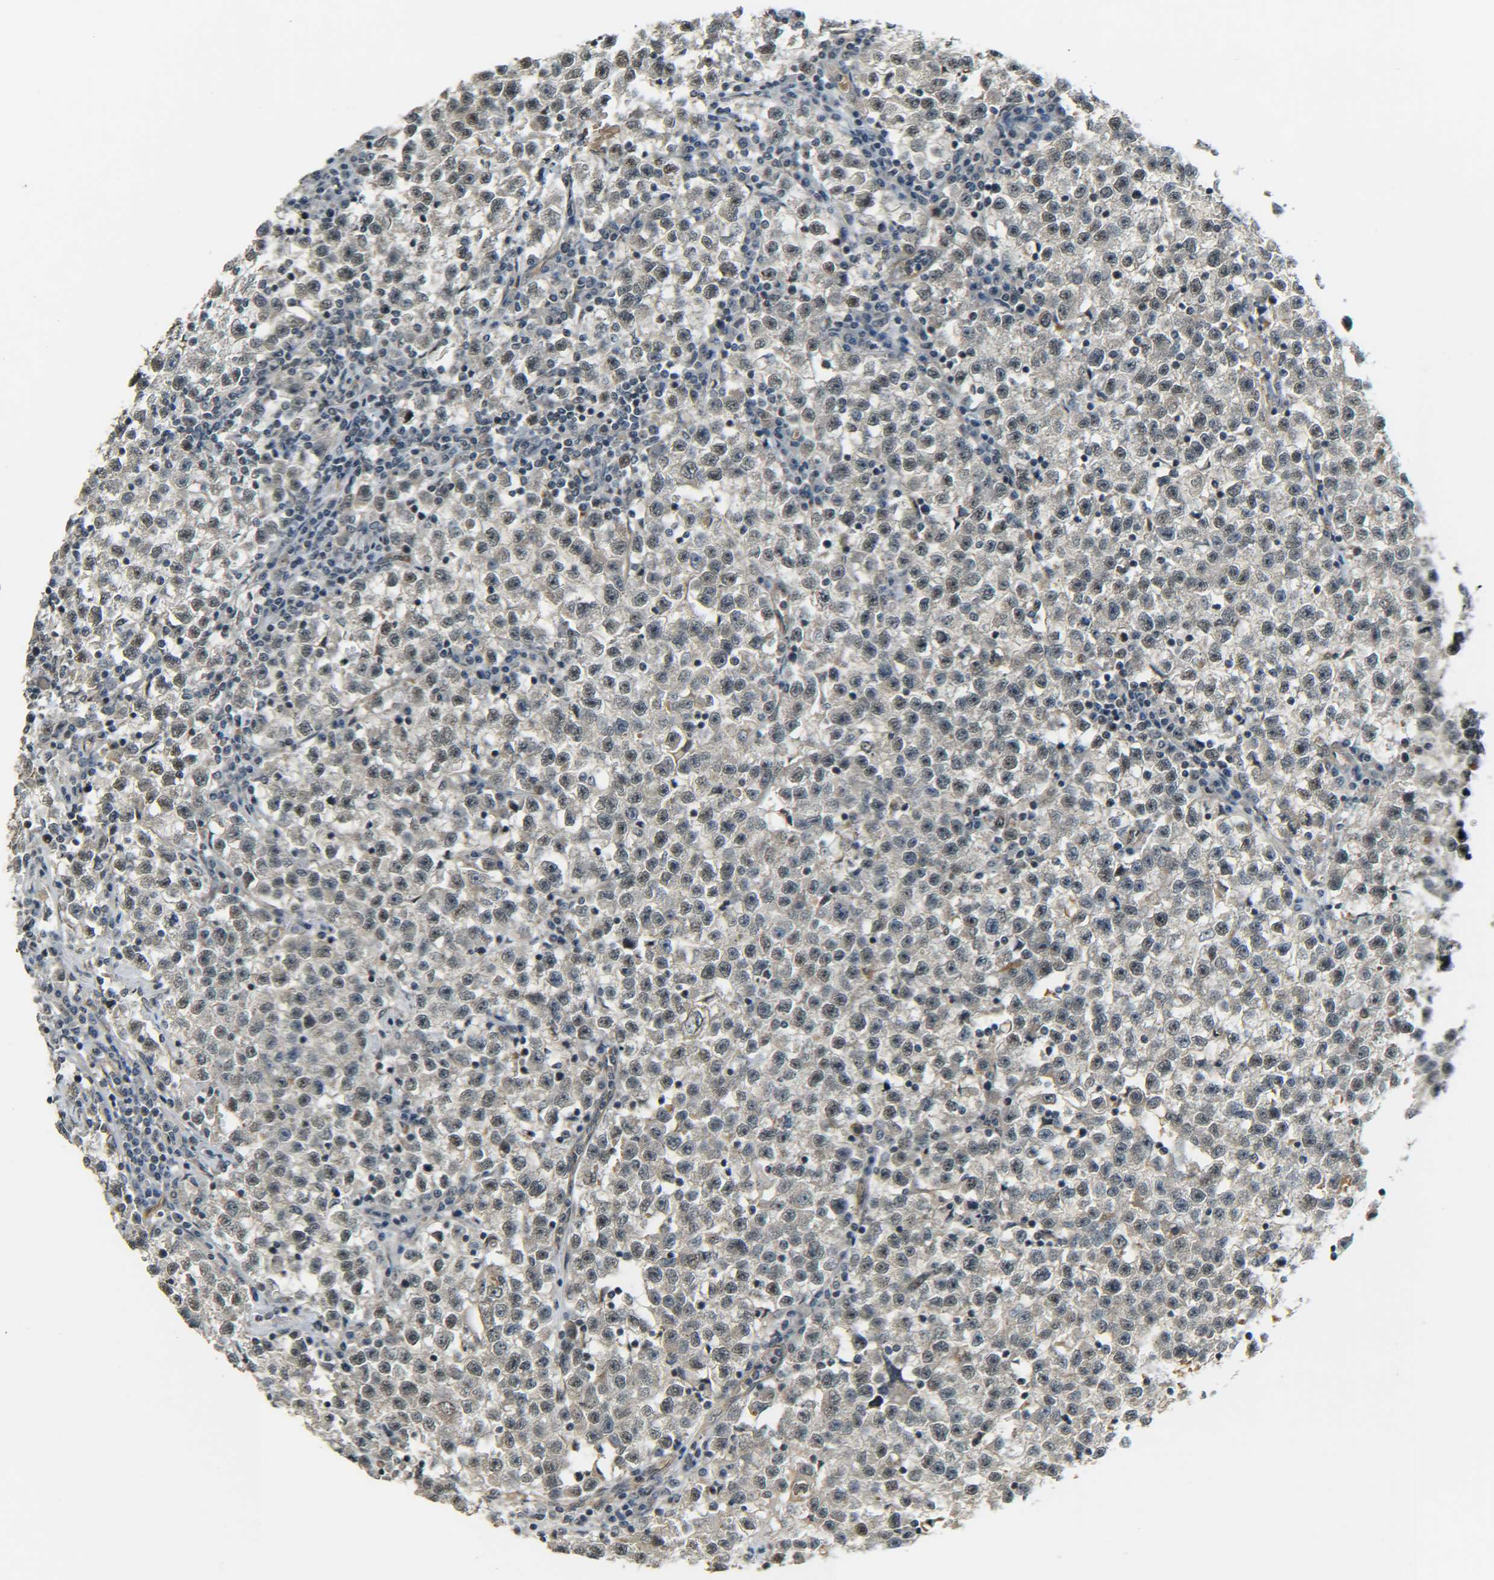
{"staining": {"intensity": "negative", "quantity": "none", "location": "none"}, "tissue": "testis cancer", "cell_type": "Tumor cells", "image_type": "cancer", "snomed": [{"axis": "morphology", "description": "Seminoma, NOS"}, {"axis": "topography", "description": "Testis"}], "caption": "High magnification brightfield microscopy of testis cancer stained with DAB (3,3'-diaminobenzidine) (brown) and counterstained with hematoxylin (blue): tumor cells show no significant expression. (DAB immunohistochemistry with hematoxylin counter stain).", "gene": "DAB2", "patient": {"sex": "male", "age": 22}}